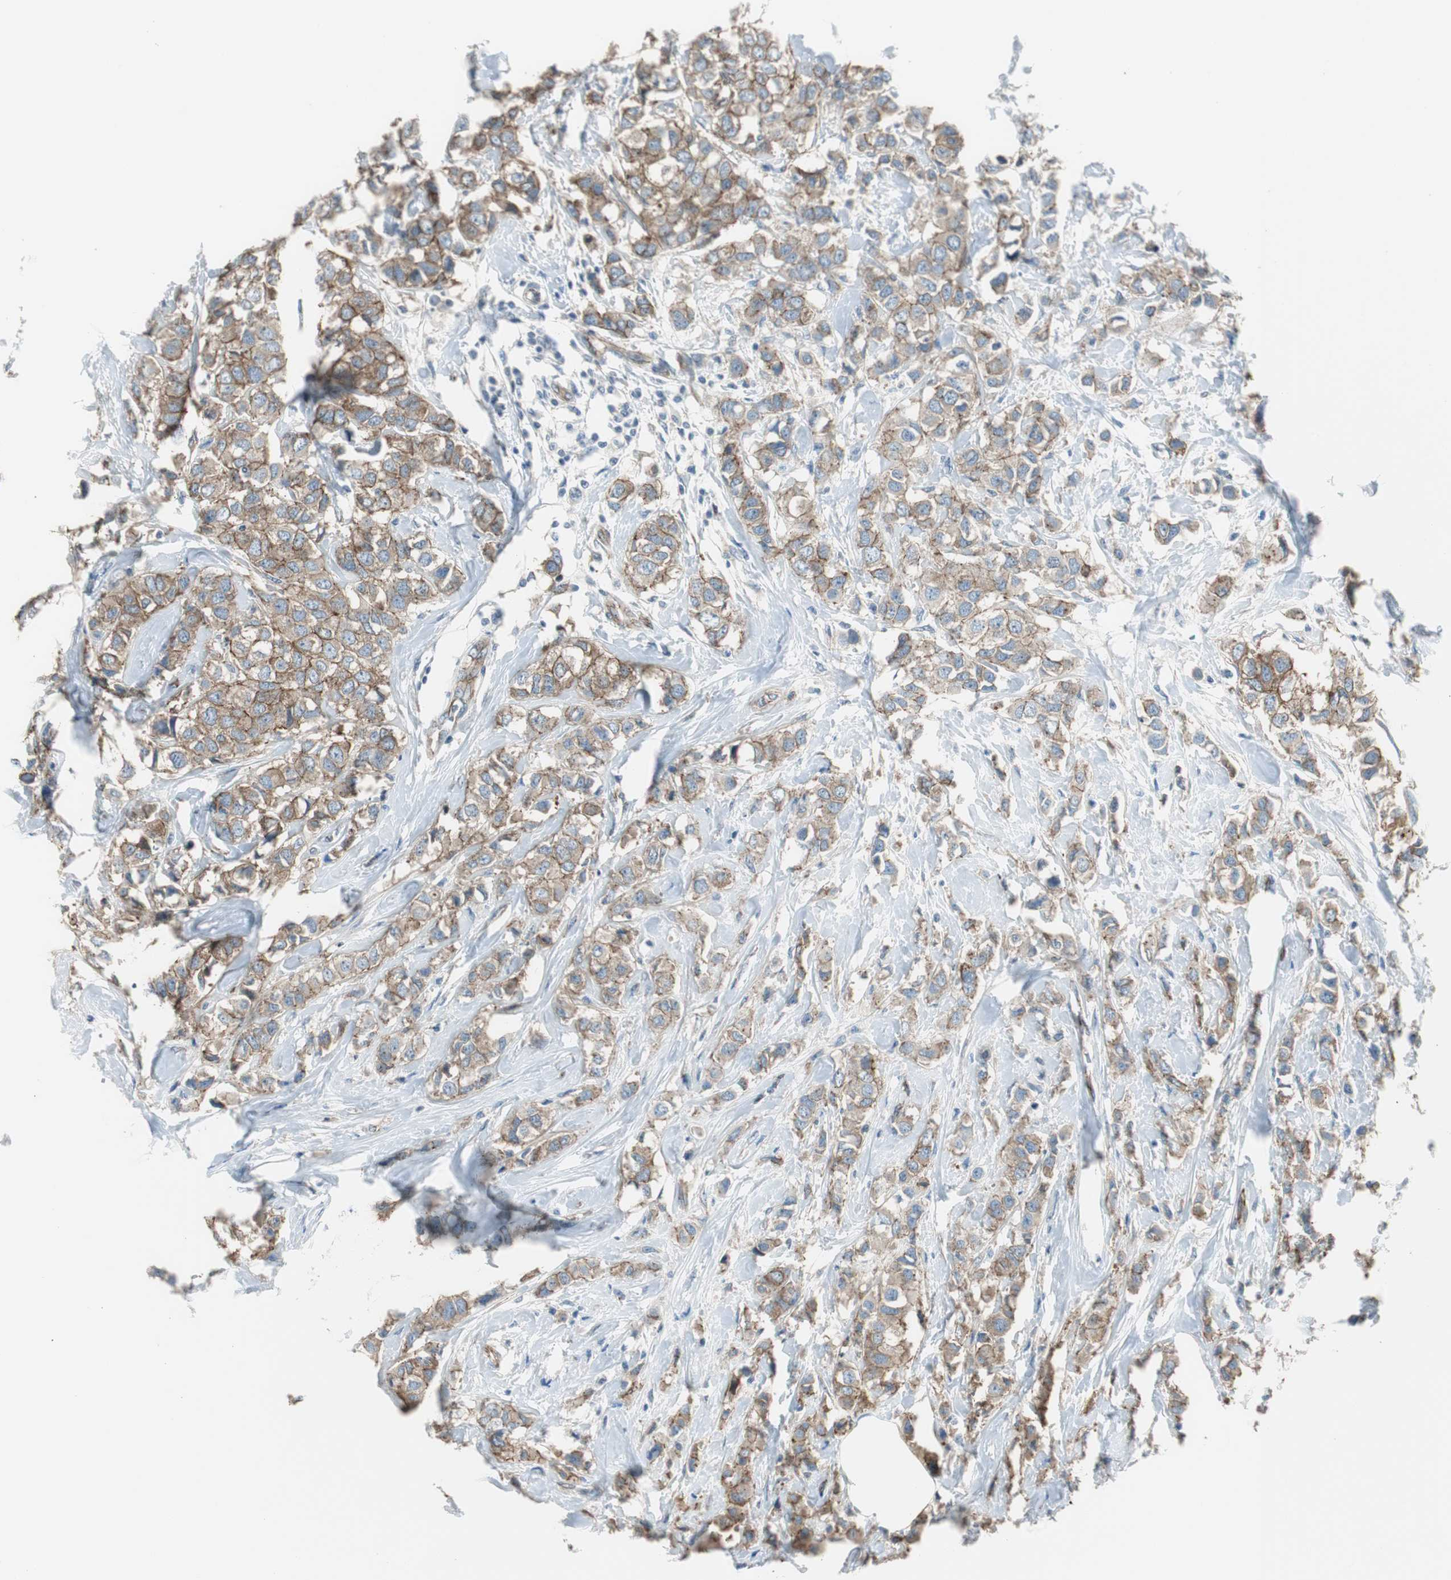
{"staining": {"intensity": "moderate", "quantity": ">75%", "location": "cytoplasmic/membranous"}, "tissue": "breast cancer", "cell_type": "Tumor cells", "image_type": "cancer", "snomed": [{"axis": "morphology", "description": "Duct carcinoma"}, {"axis": "topography", "description": "Breast"}], "caption": "Approximately >75% of tumor cells in human breast cancer (invasive ductal carcinoma) demonstrate moderate cytoplasmic/membranous protein expression as visualized by brown immunohistochemical staining.", "gene": "STXBP4", "patient": {"sex": "female", "age": 50}}